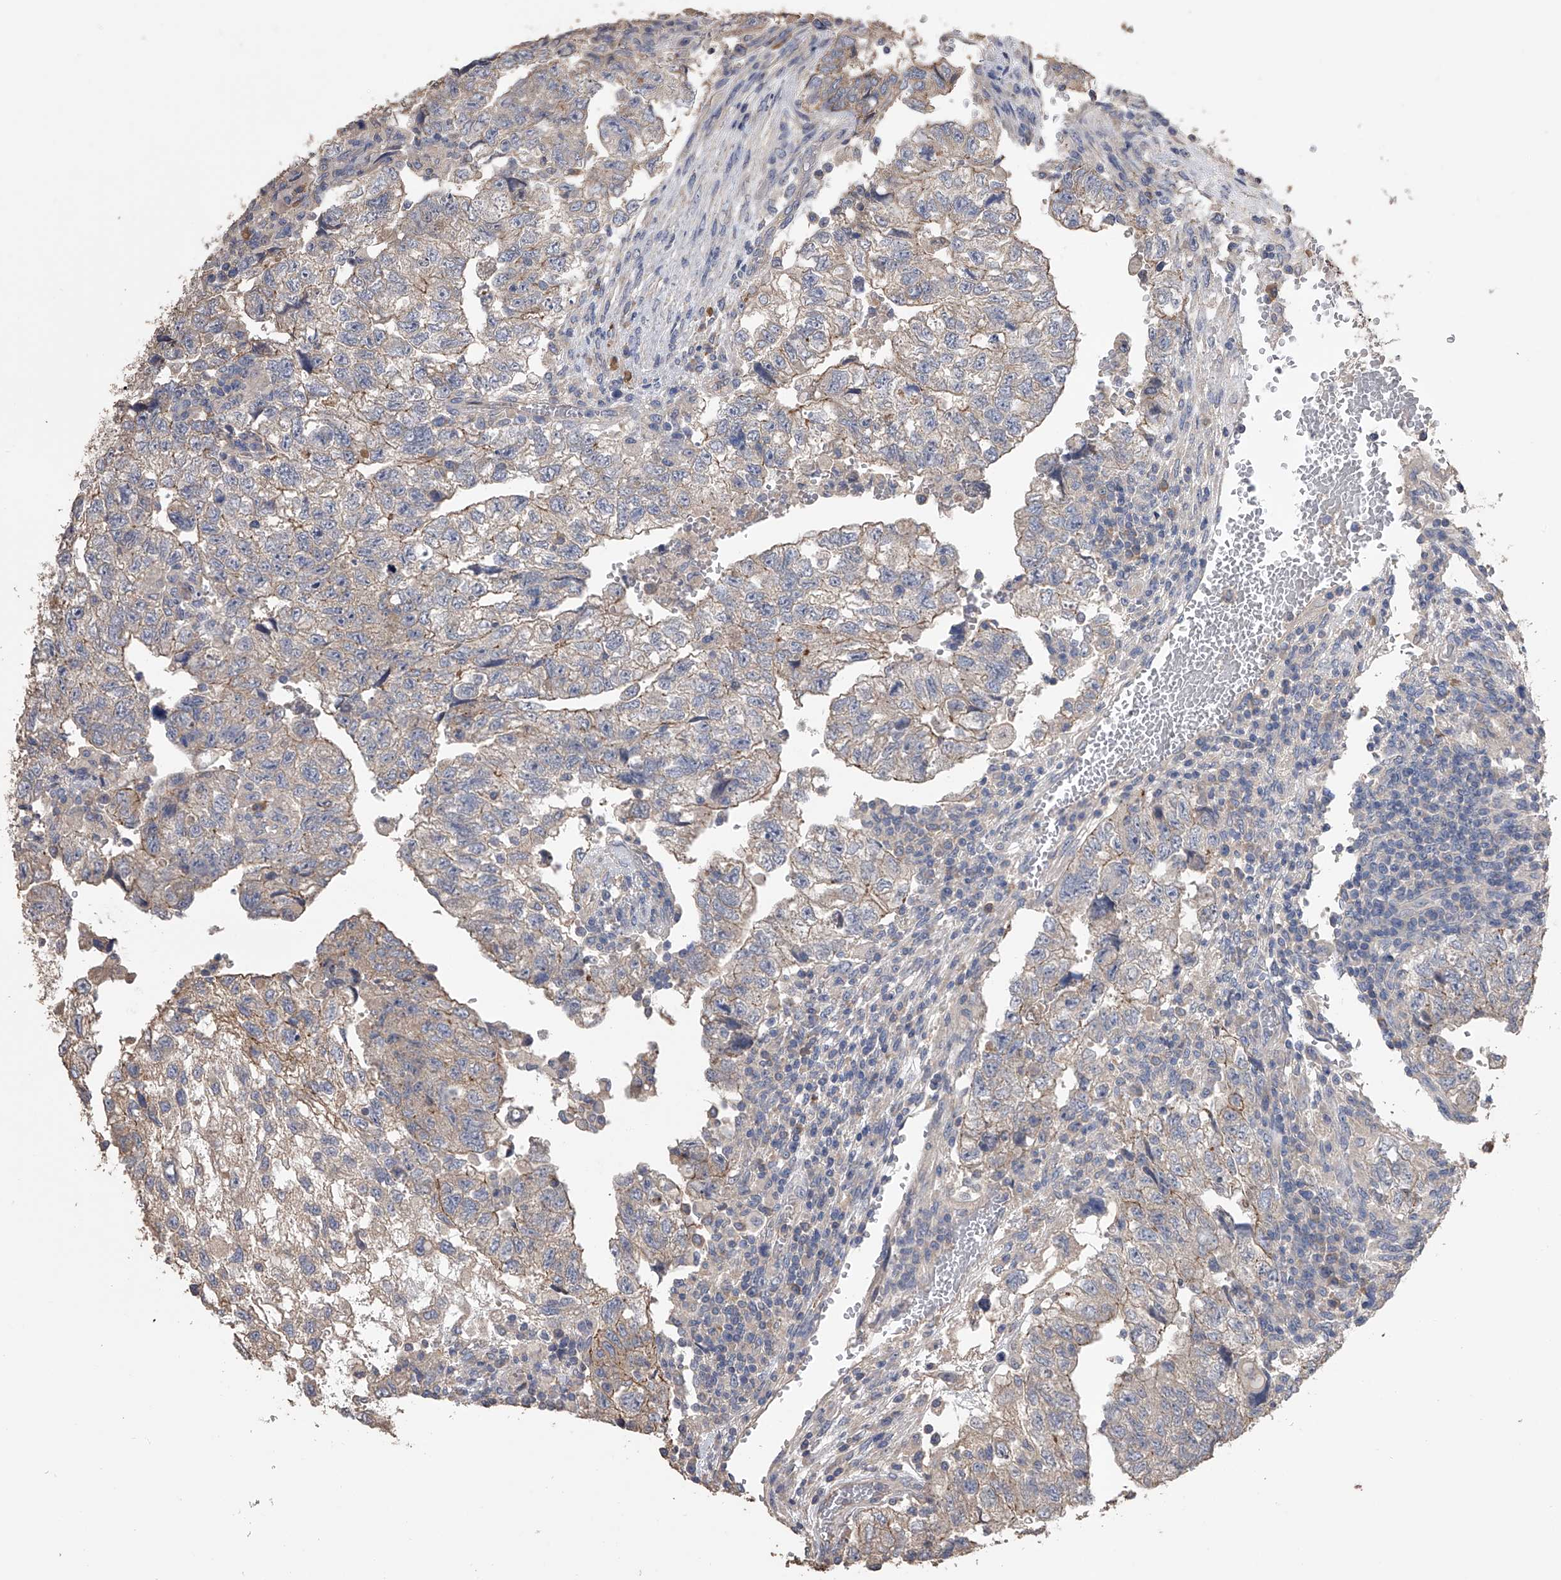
{"staining": {"intensity": "weak", "quantity": "<25%", "location": "cytoplasmic/membranous"}, "tissue": "testis cancer", "cell_type": "Tumor cells", "image_type": "cancer", "snomed": [{"axis": "morphology", "description": "Carcinoma, Embryonal, NOS"}, {"axis": "topography", "description": "Testis"}], "caption": "DAB (3,3'-diaminobenzidine) immunohistochemical staining of testis cancer shows no significant positivity in tumor cells.", "gene": "ZNF343", "patient": {"sex": "male", "age": 36}}